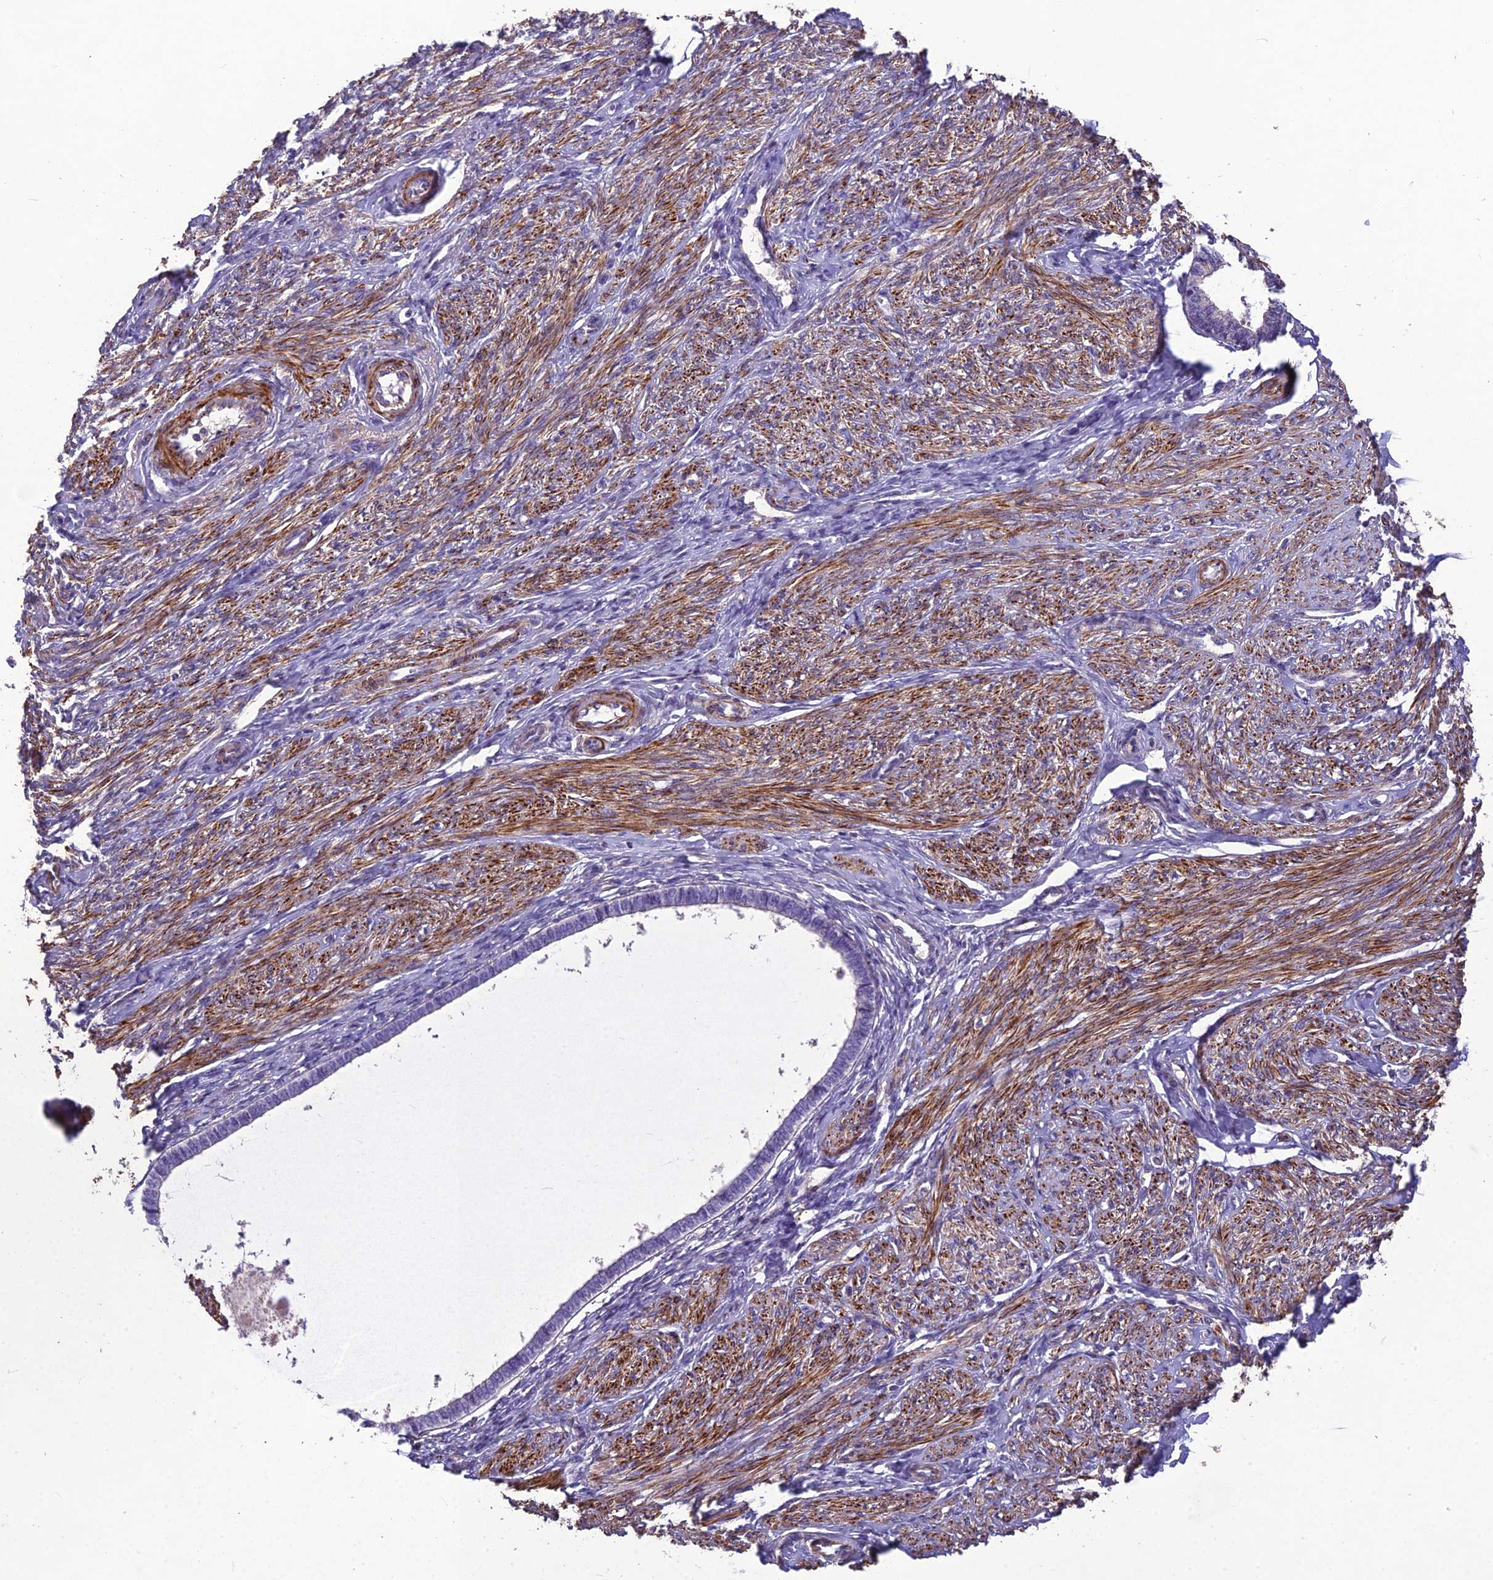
{"staining": {"intensity": "negative", "quantity": "none", "location": "none"}, "tissue": "endometrium", "cell_type": "Cells in endometrial stroma", "image_type": "normal", "snomed": [{"axis": "morphology", "description": "Normal tissue, NOS"}, {"axis": "topography", "description": "Endometrium"}], "caption": "The IHC histopathology image has no significant staining in cells in endometrial stroma of endometrium.", "gene": "CLUH", "patient": {"sex": "female", "age": 72}}